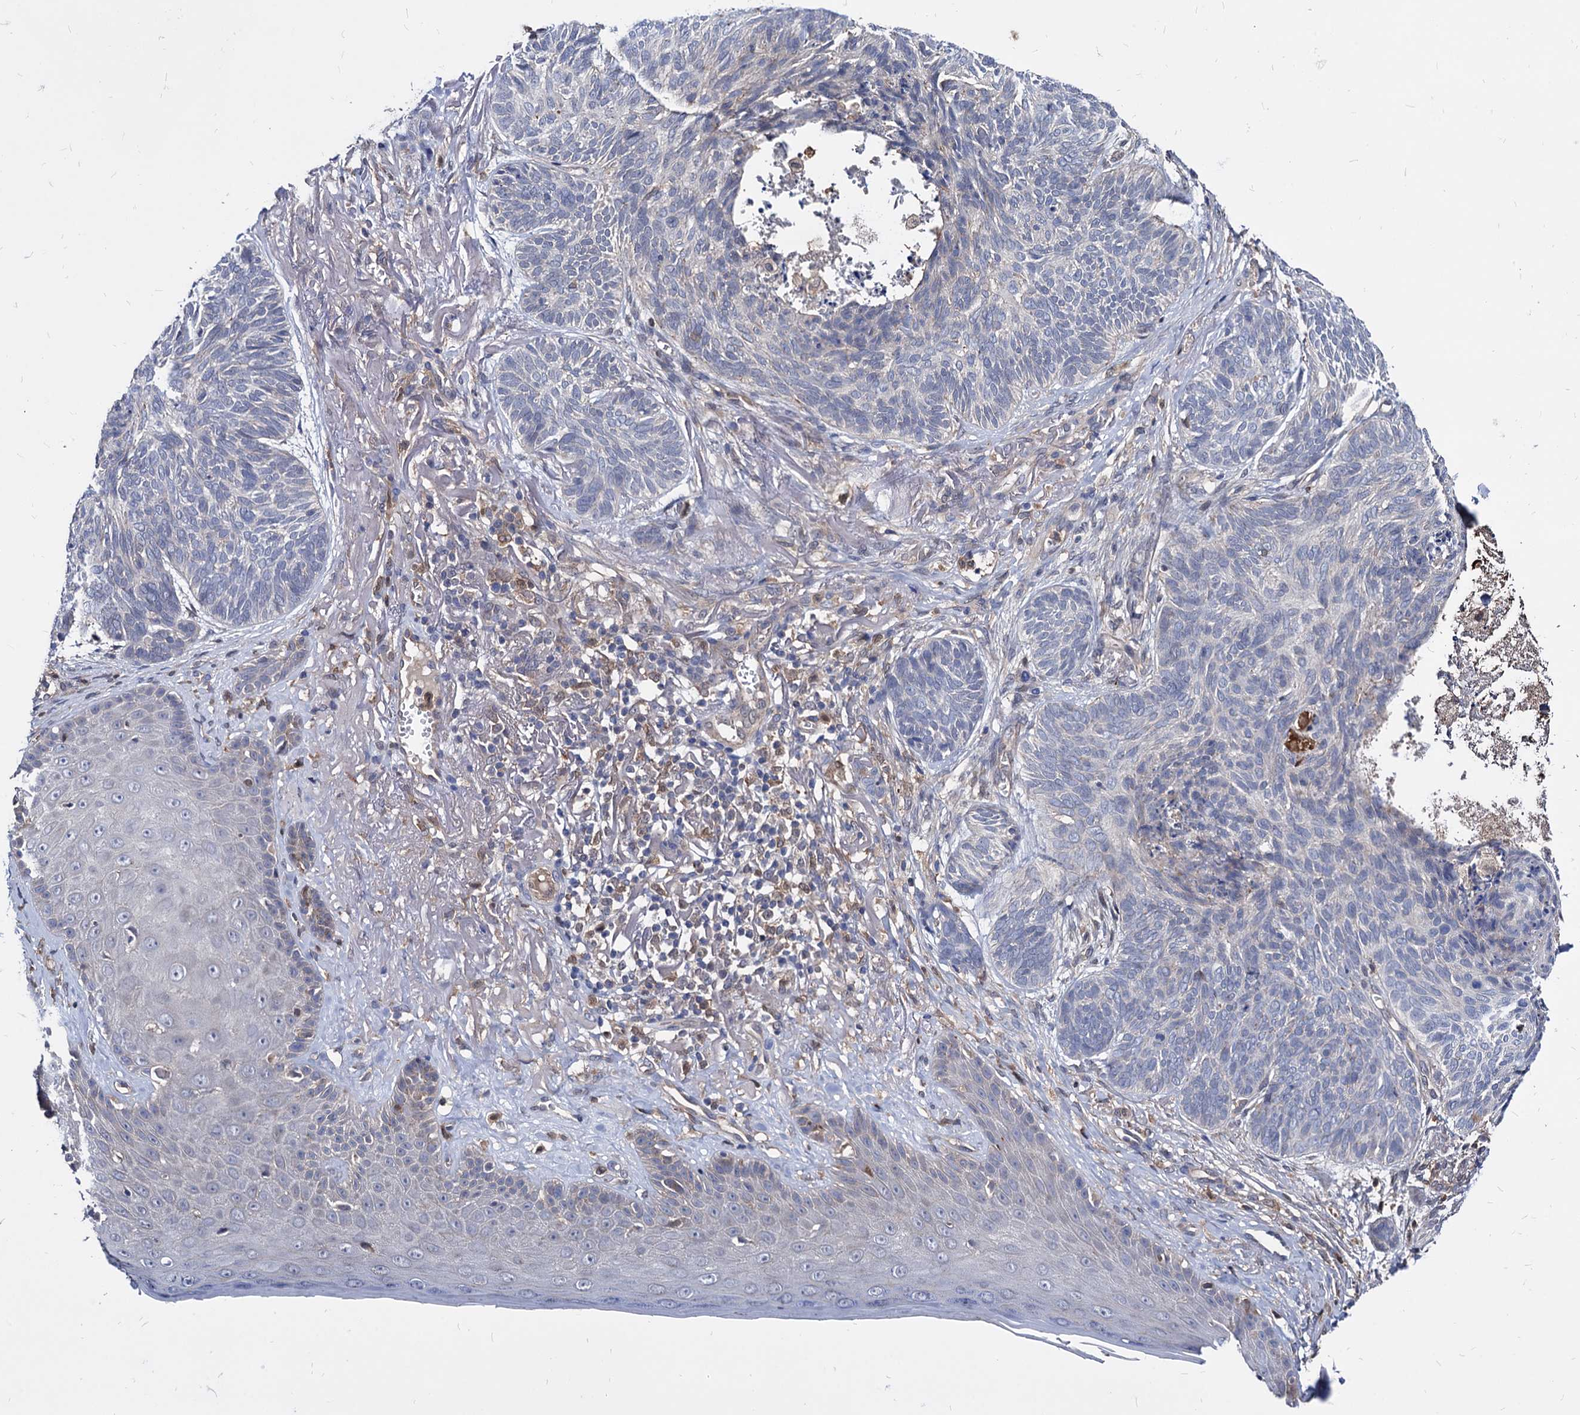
{"staining": {"intensity": "negative", "quantity": "none", "location": "none"}, "tissue": "skin cancer", "cell_type": "Tumor cells", "image_type": "cancer", "snomed": [{"axis": "morphology", "description": "Normal tissue, NOS"}, {"axis": "morphology", "description": "Basal cell carcinoma"}, {"axis": "topography", "description": "Skin"}], "caption": "The photomicrograph demonstrates no staining of tumor cells in skin basal cell carcinoma.", "gene": "CPPED1", "patient": {"sex": "male", "age": 66}}